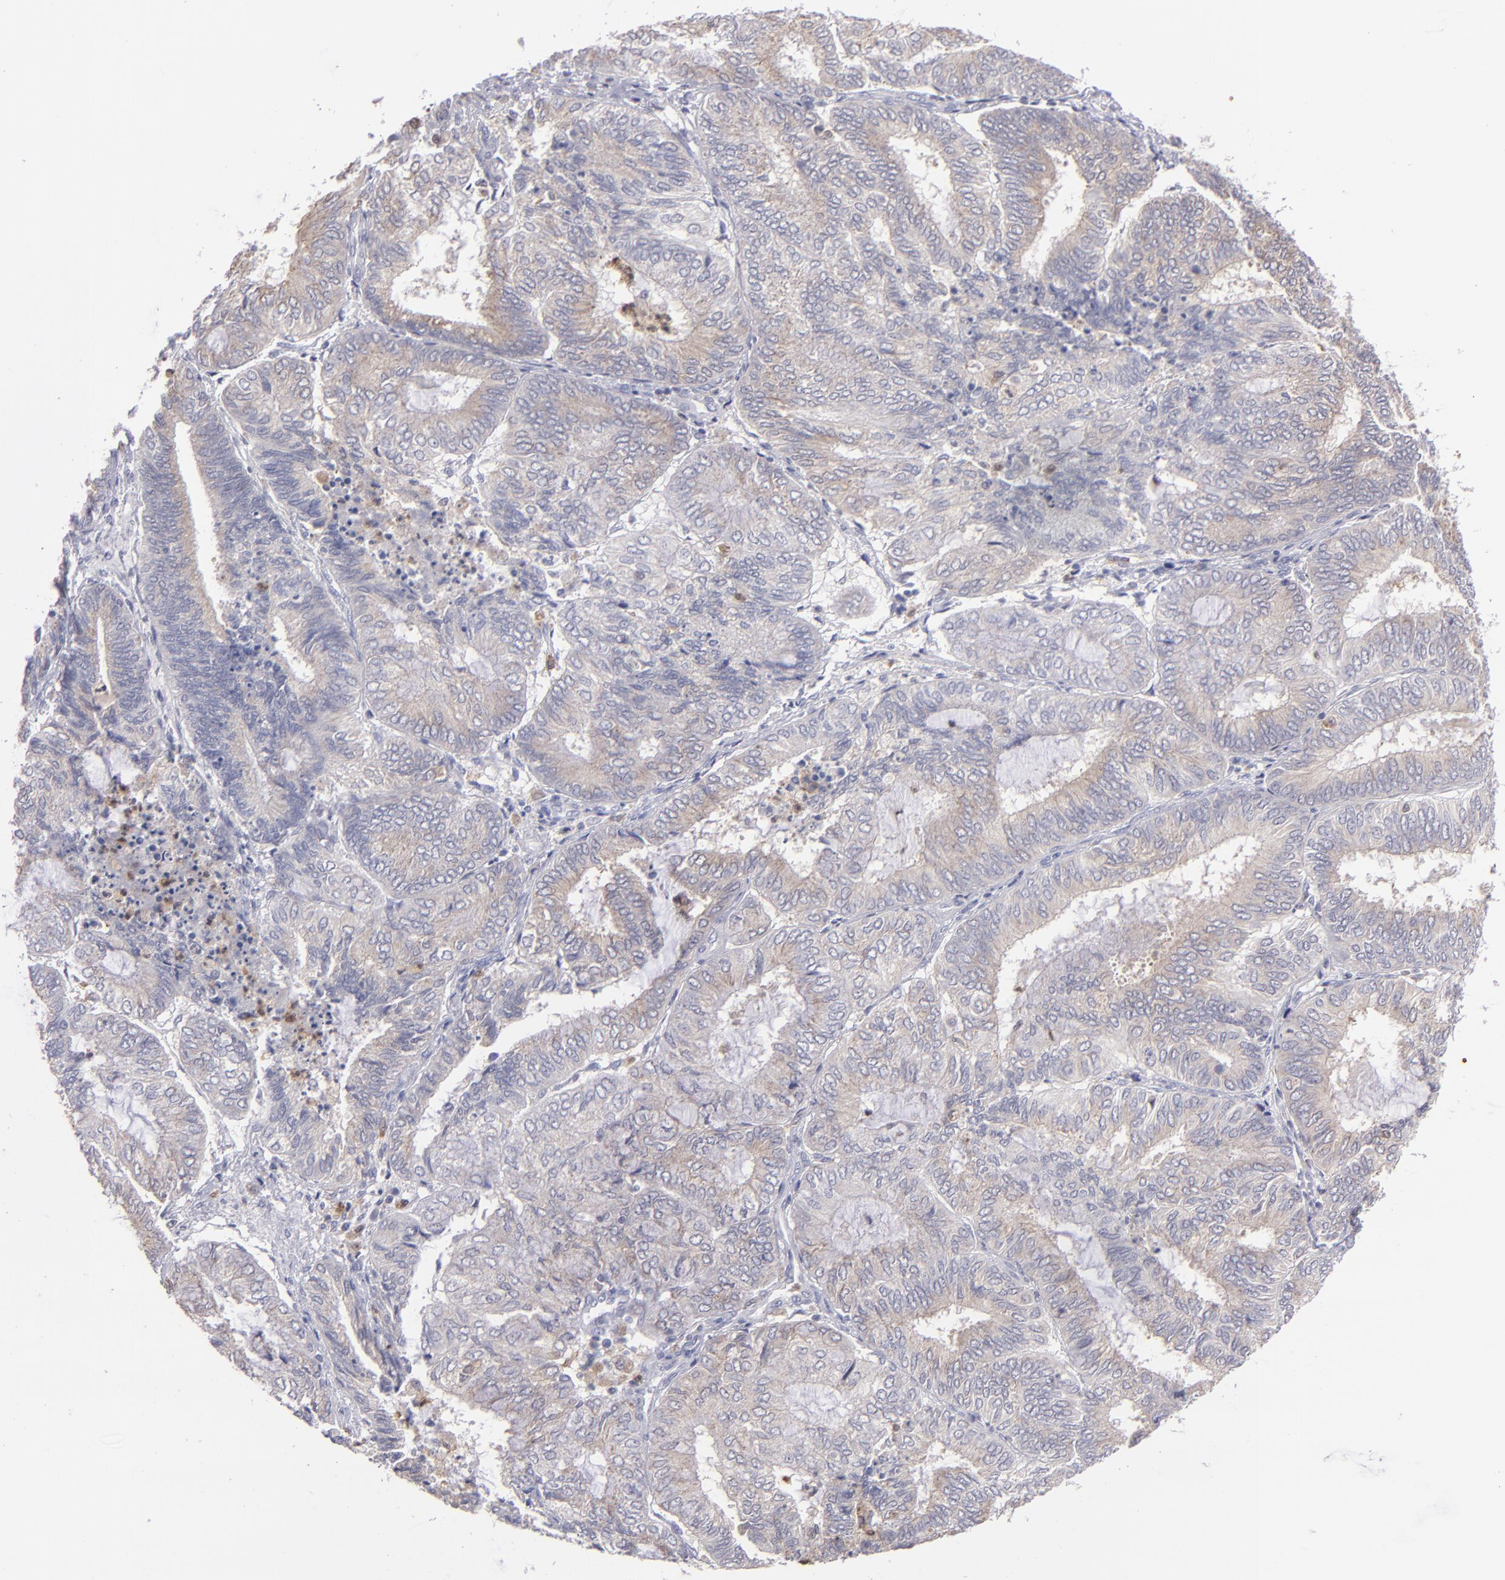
{"staining": {"intensity": "weak", "quantity": ">75%", "location": "cytoplasmic/membranous"}, "tissue": "endometrial cancer", "cell_type": "Tumor cells", "image_type": "cancer", "snomed": [{"axis": "morphology", "description": "Adenocarcinoma, NOS"}, {"axis": "topography", "description": "Endometrium"}], "caption": "Immunohistochemistry (IHC) micrograph of neoplastic tissue: endometrial cancer (adenocarcinoma) stained using immunohistochemistry (IHC) displays low levels of weak protein expression localized specifically in the cytoplasmic/membranous of tumor cells, appearing as a cytoplasmic/membranous brown color.", "gene": "PRKCD", "patient": {"sex": "female", "age": 59}}